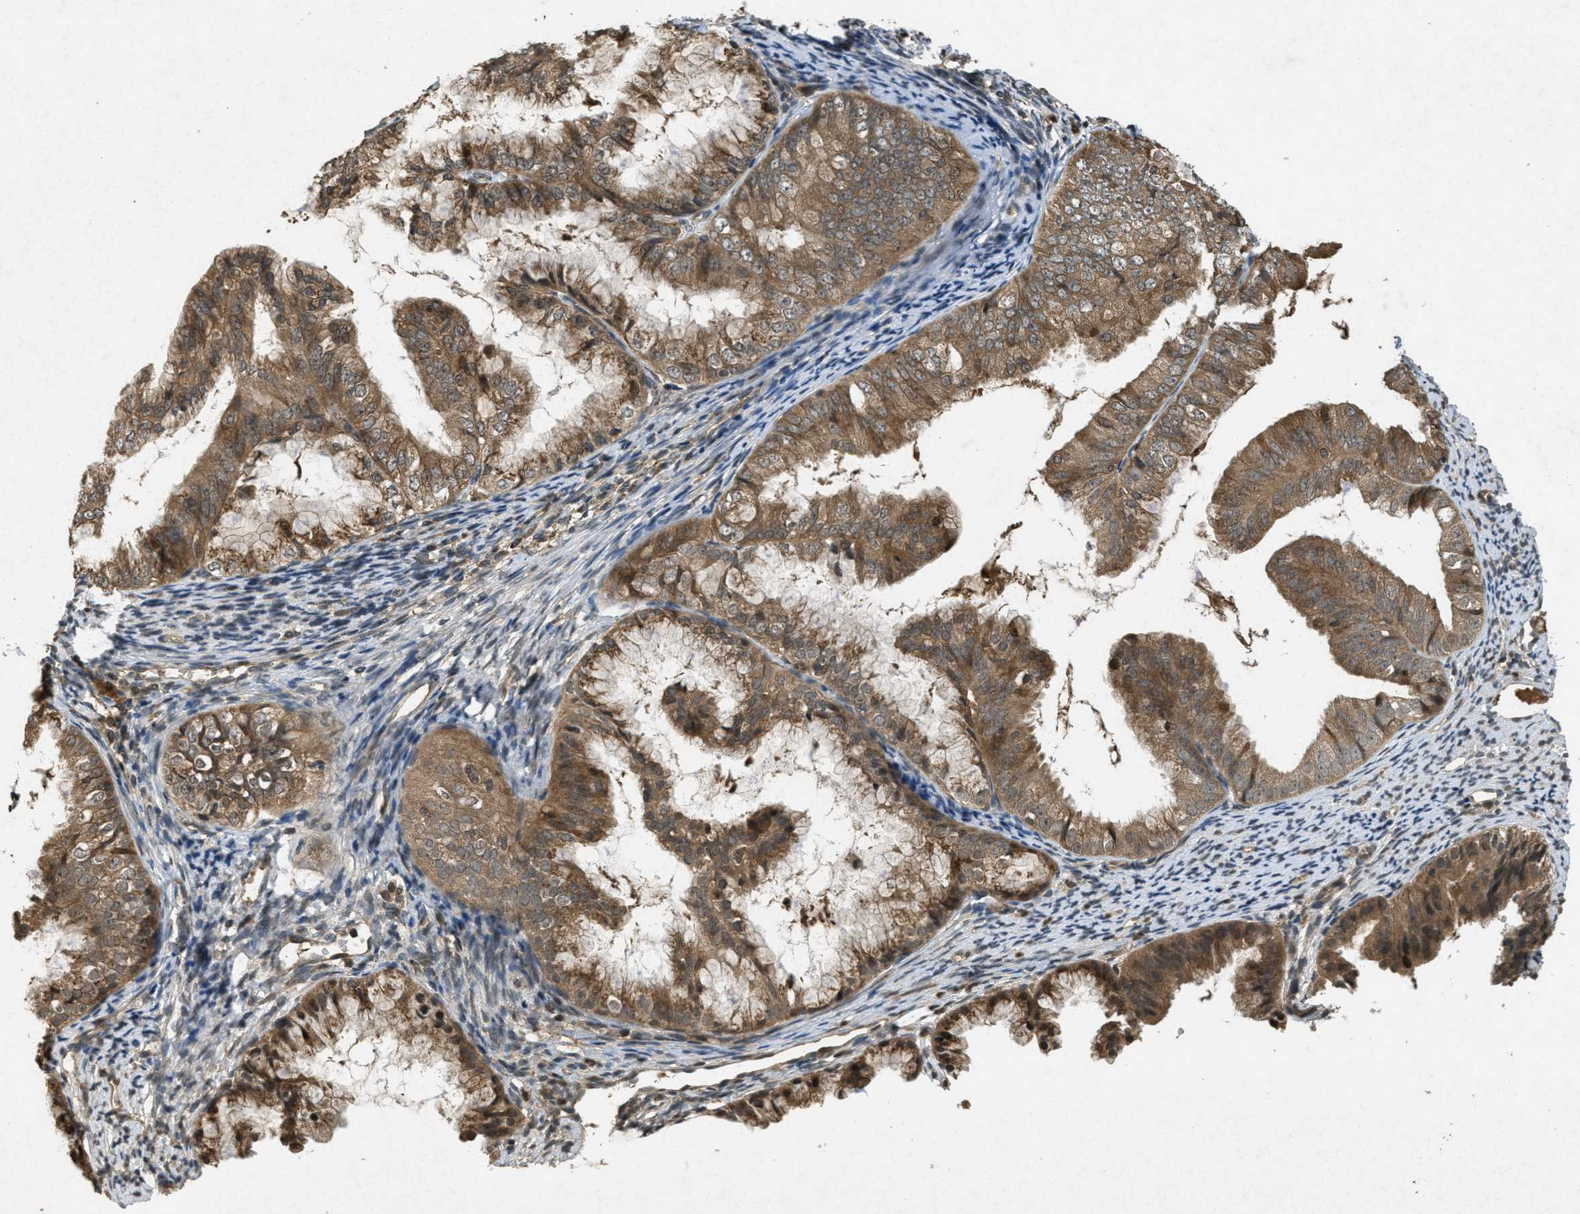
{"staining": {"intensity": "moderate", "quantity": ">75%", "location": "cytoplasmic/membranous"}, "tissue": "endometrial cancer", "cell_type": "Tumor cells", "image_type": "cancer", "snomed": [{"axis": "morphology", "description": "Adenocarcinoma, NOS"}, {"axis": "topography", "description": "Endometrium"}], "caption": "The photomicrograph exhibits a brown stain indicating the presence of a protein in the cytoplasmic/membranous of tumor cells in endometrial cancer (adenocarcinoma).", "gene": "ATG7", "patient": {"sex": "female", "age": 63}}